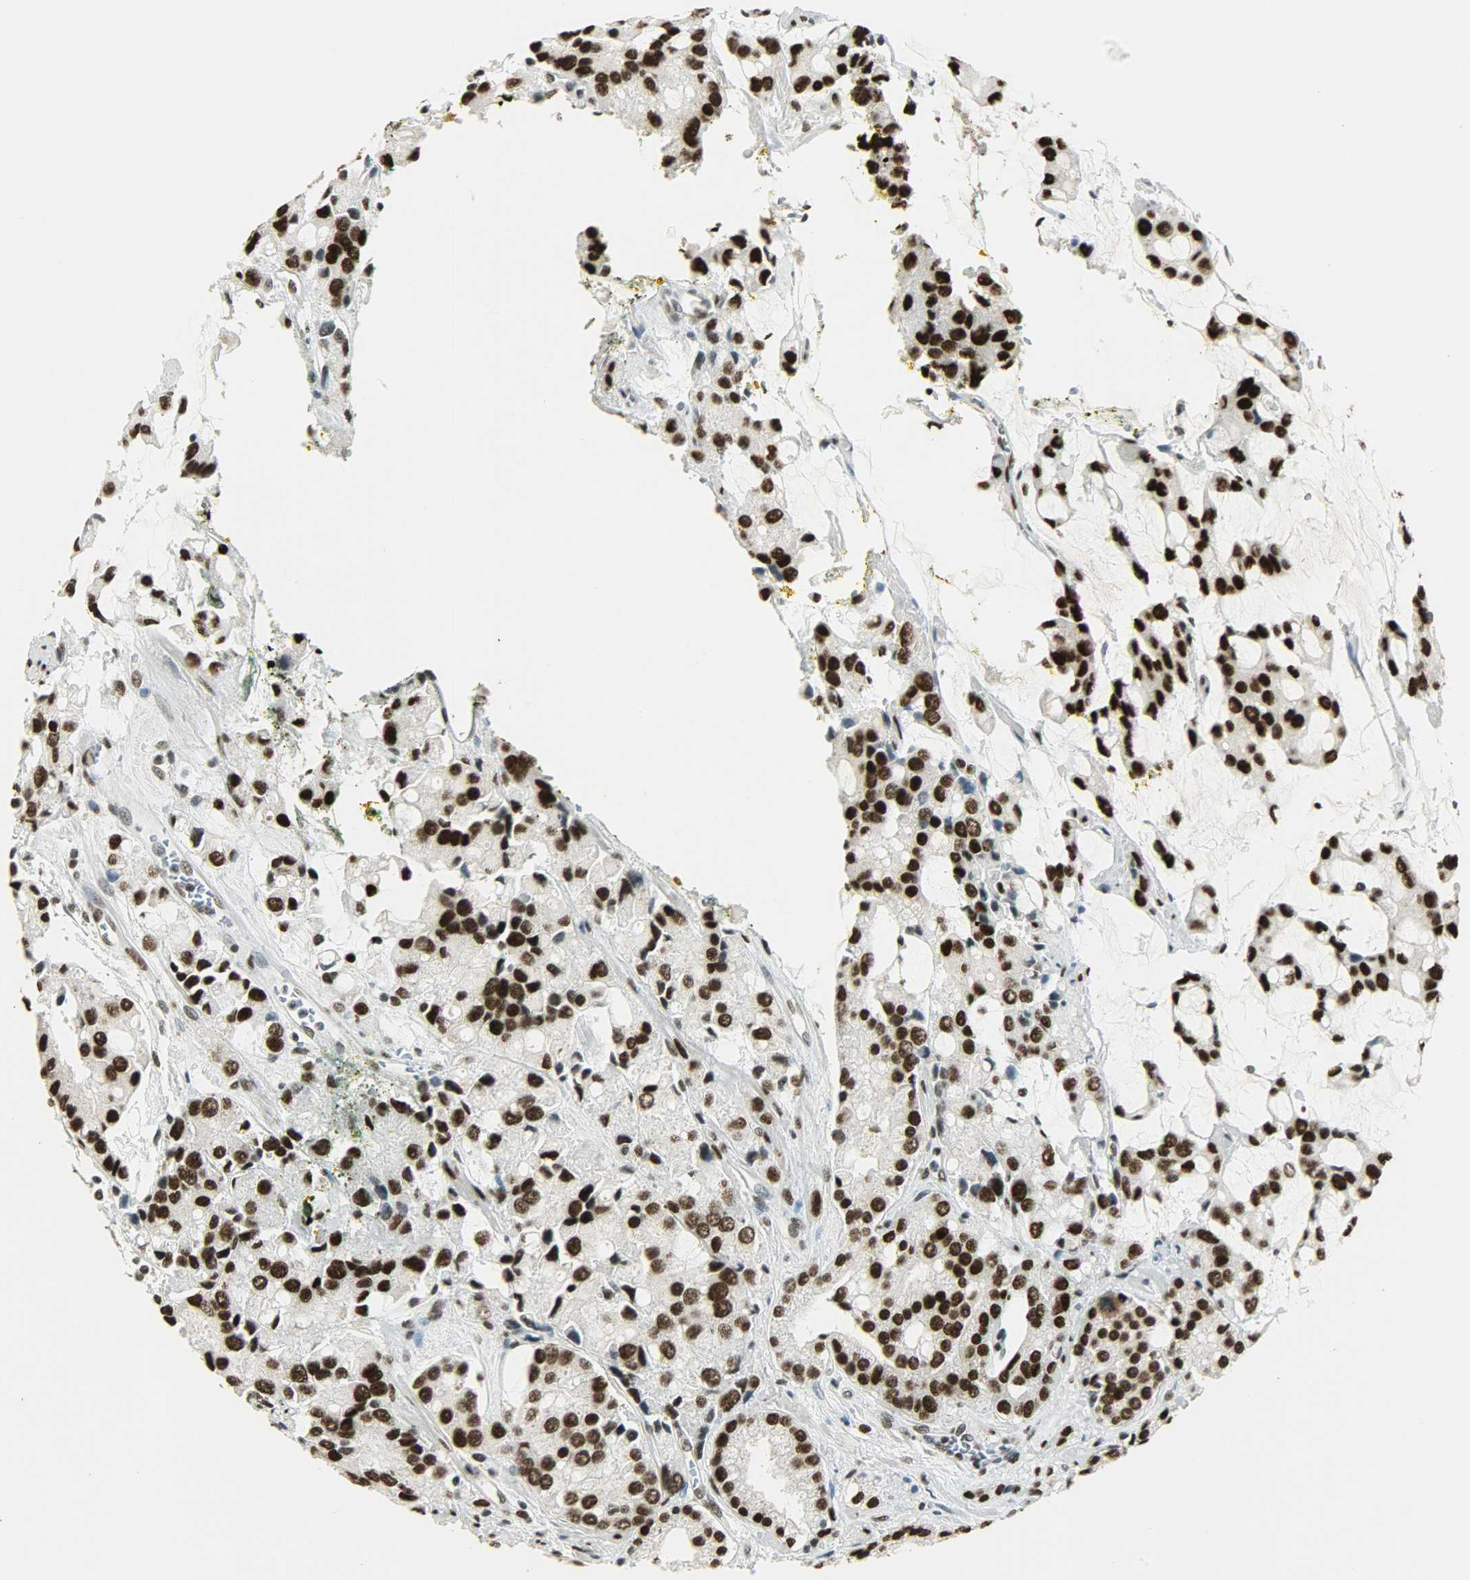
{"staining": {"intensity": "strong", "quantity": ">75%", "location": "nuclear"}, "tissue": "prostate cancer", "cell_type": "Tumor cells", "image_type": "cancer", "snomed": [{"axis": "morphology", "description": "Adenocarcinoma, High grade"}, {"axis": "topography", "description": "Prostate"}], "caption": "The histopathology image reveals immunohistochemical staining of prostate cancer. There is strong nuclear expression is appreciated in approximately >75% of tumor cells.", "gene": "MYEF2", "patient": {"sex": "male", "age": 67}}